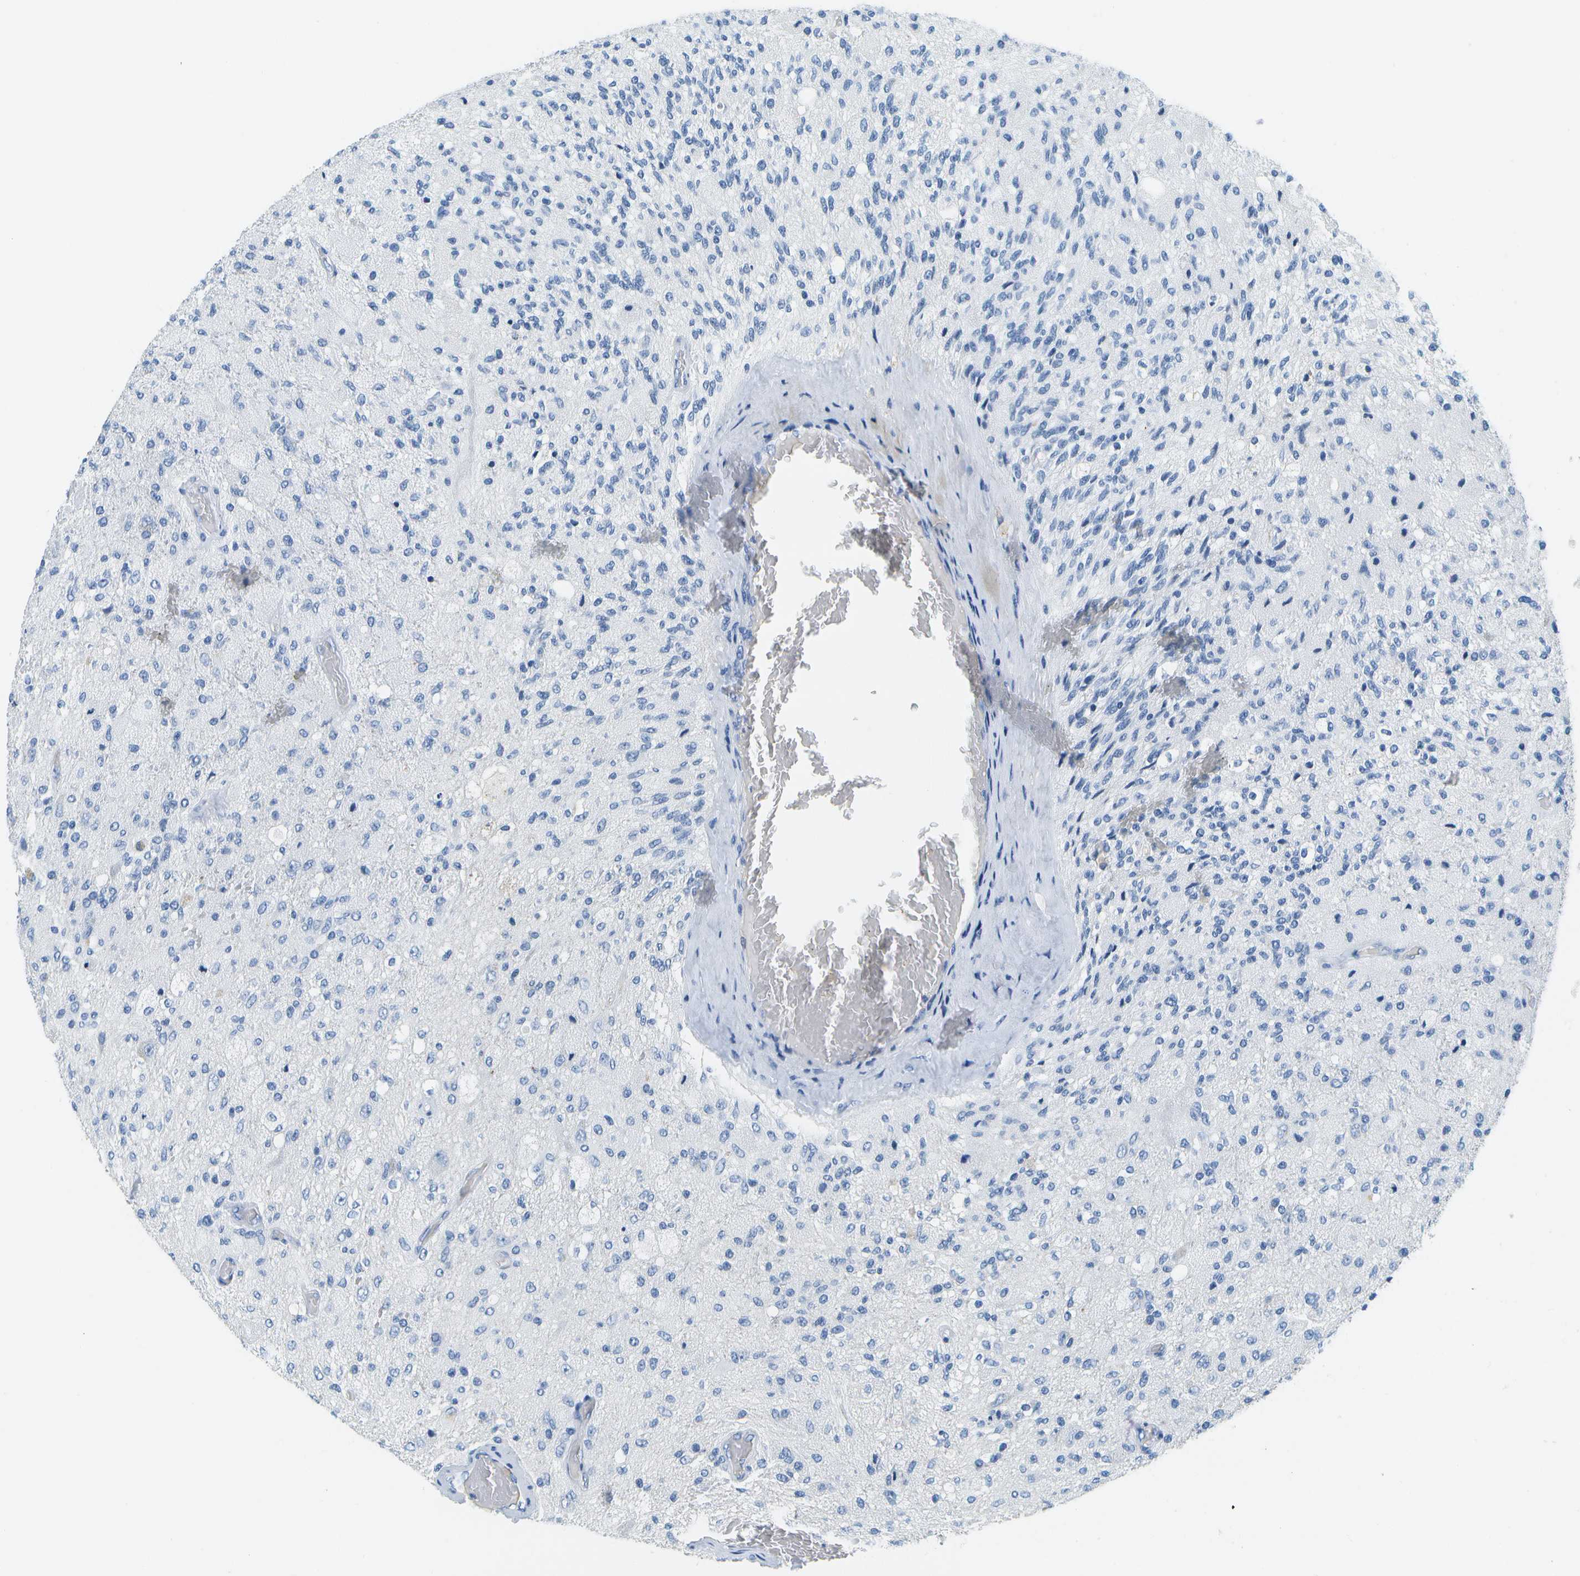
{"staining": {"intensity": "negative", "quantity": "none", "location": "none"}, "tissue": "glioma", "cell_type": "Tumor cells", "image_type": "cancer", "snomed": [{"axis": "morphology", "description": "Normal tissue, NOS"}, {"axis": "morphology", "description": "Glioma, malignant, High grade"}, {"axis": "topography", "description": "Cerebral cortex"}], "caption": "A photomicrograph of human high-grade glioma (malignant) is negative for staining in tumor cells. Brightfield microscopy of IHC stained with DAB (3,3'-diaminobenzidine) (brown) and hematoxylin (blue), captured at high magnification.", "gene": "SERPINA1", "patient": {"sex": "male", "age": 77}}